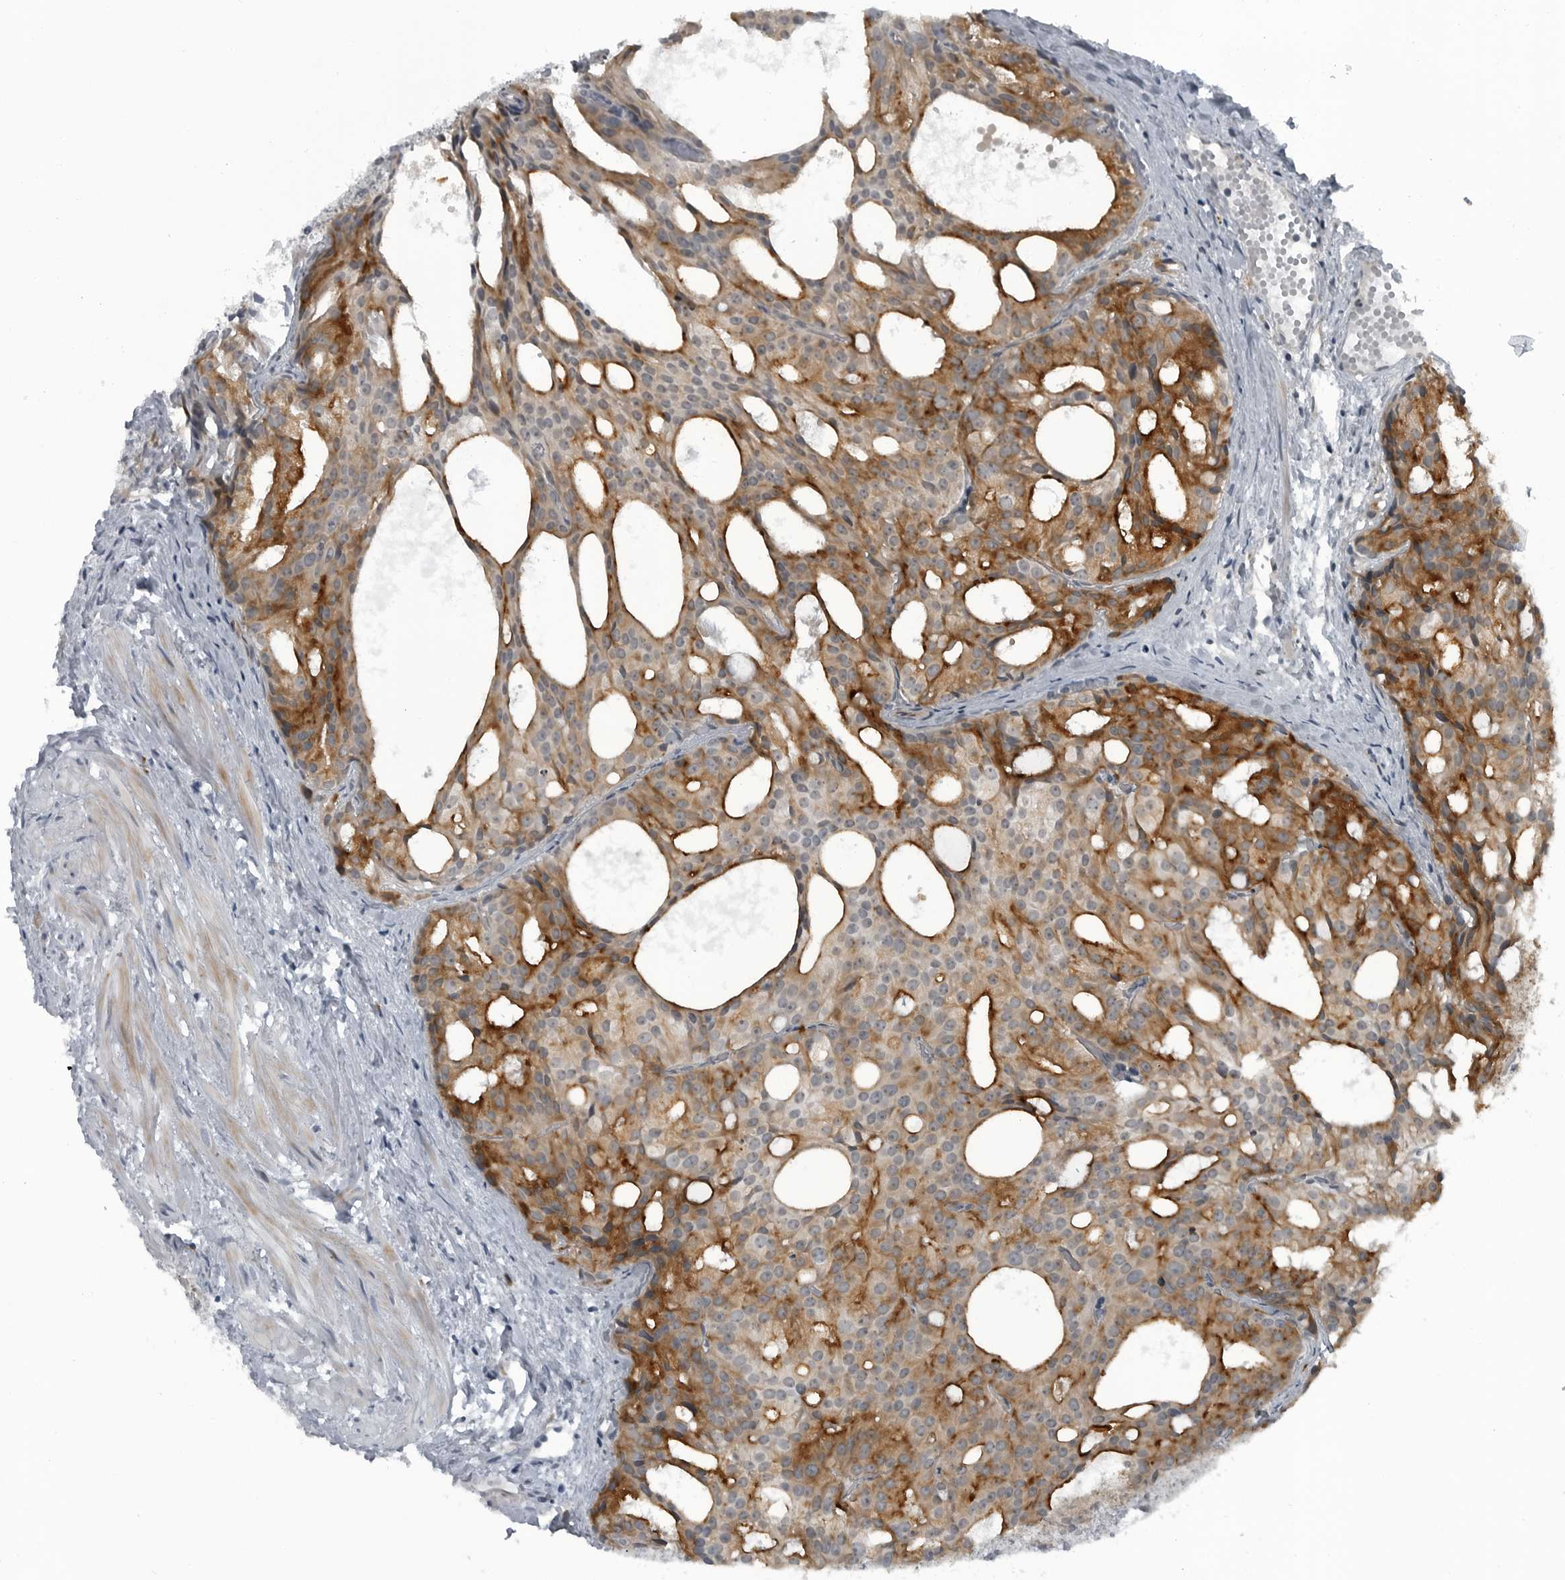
{"staining": {"intensity": "strong", "quantity": ">75%", "location": "cytoplasmic/membranous"}, "tissue": "prostate cancer", "cell_type": "Tumor cells", "image_type": "cancer", "snomed": [{"axis": "morphology", "description": "Adenocarcinoma, Low grade"}, {"axis": "topography", "description": "Prostate"}], "caption": "A high amount of strong cytoplasmic/membranous expression is identified in about >75% of tumor cells in prostate cancer tissue.", "gene": "GAK", "patient": {"sex": "male", "age": 88}}